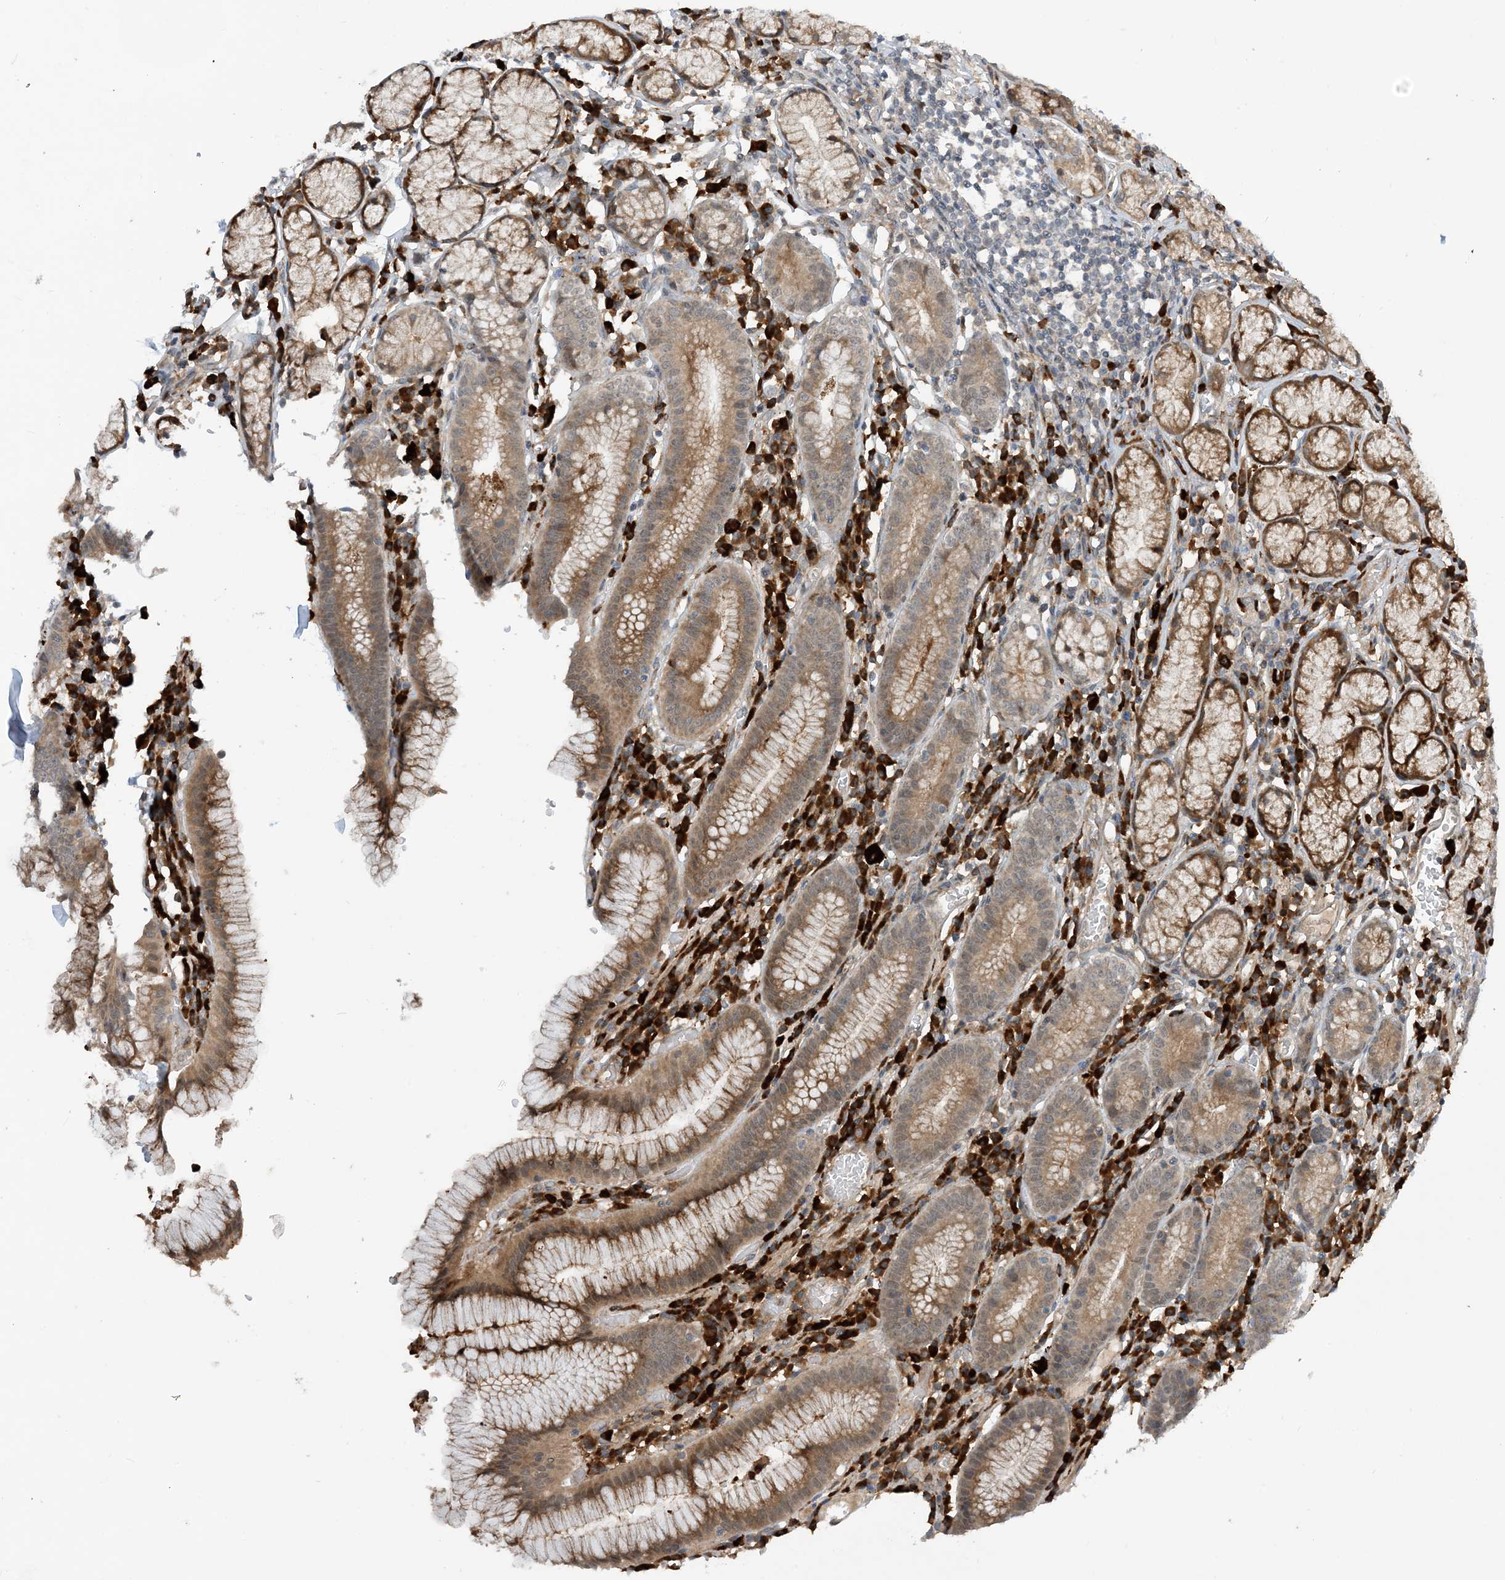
{"staining": {"intensity": "moderate", "quantity": ">75%", "location": "cytoplasmic/membranous"}, "tissue": "stomach", "cell_type": "Glandular cells", "image_type": "normal", "snomed": [{"axis": "morphology", "description": "Normal tissue, NOS"}, {"axis": "topography", "description": "Stomach"}], "caption": "IHC of unremarkable human stomach displays medium levels of moderate cytoplasmic/membranous expression in approximately >75% of glandular cells.", "gene": "PHOSPHO2", "patient": {"sex": "male", "age": 55}}